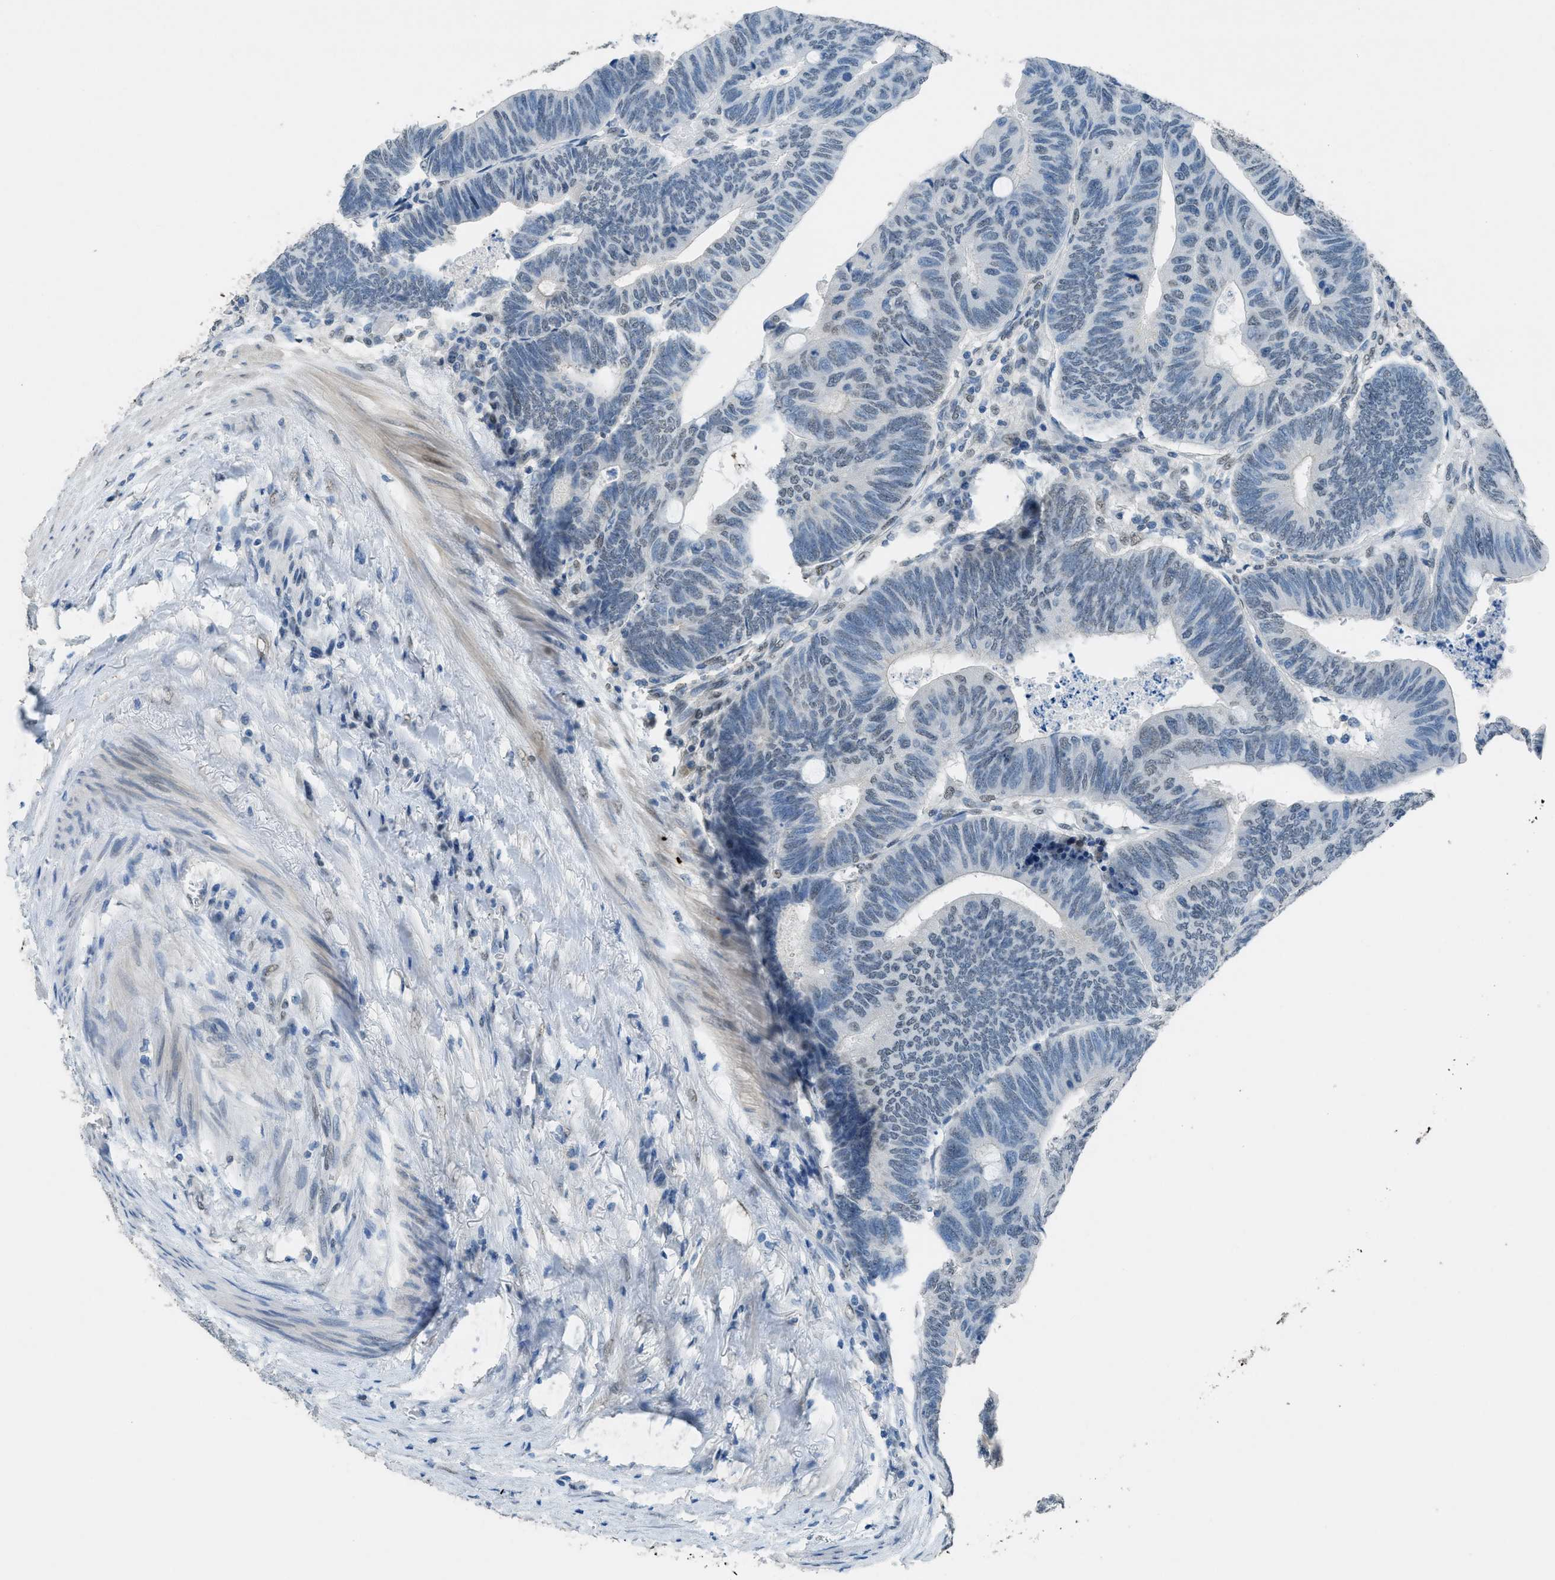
{"staining": {"intensity": "weak", "quantity": "<25%", "location": "nuclear"}, "tissue": "colorectal cancer", "cell_type": "Tumor cells", "image_type": "cancer", "snomed": [{"axis": "morphology", "description": "Normal tissue, NOS"}, {"axis": "morphology", "description": "Adenocarcinoma, NOS"}, {"axis": "topography", "description": "Rectum"}, {"axis": "topography", "description": "Peripheral nerve tissue"}], "caption": "IHC image of neoplastic tissue: human adenocarcinoma (colorectal) stained with DAB (3,3'-diaminobenzidine) shows no significant protein positivity in tumor cells. (Brightfield microscopy of DAB (3,3'-diaminobenzidine) immunohistochemistry at high magnification).", "gene": "TTC13", "patient": {"sex": "male", "age": 92}}